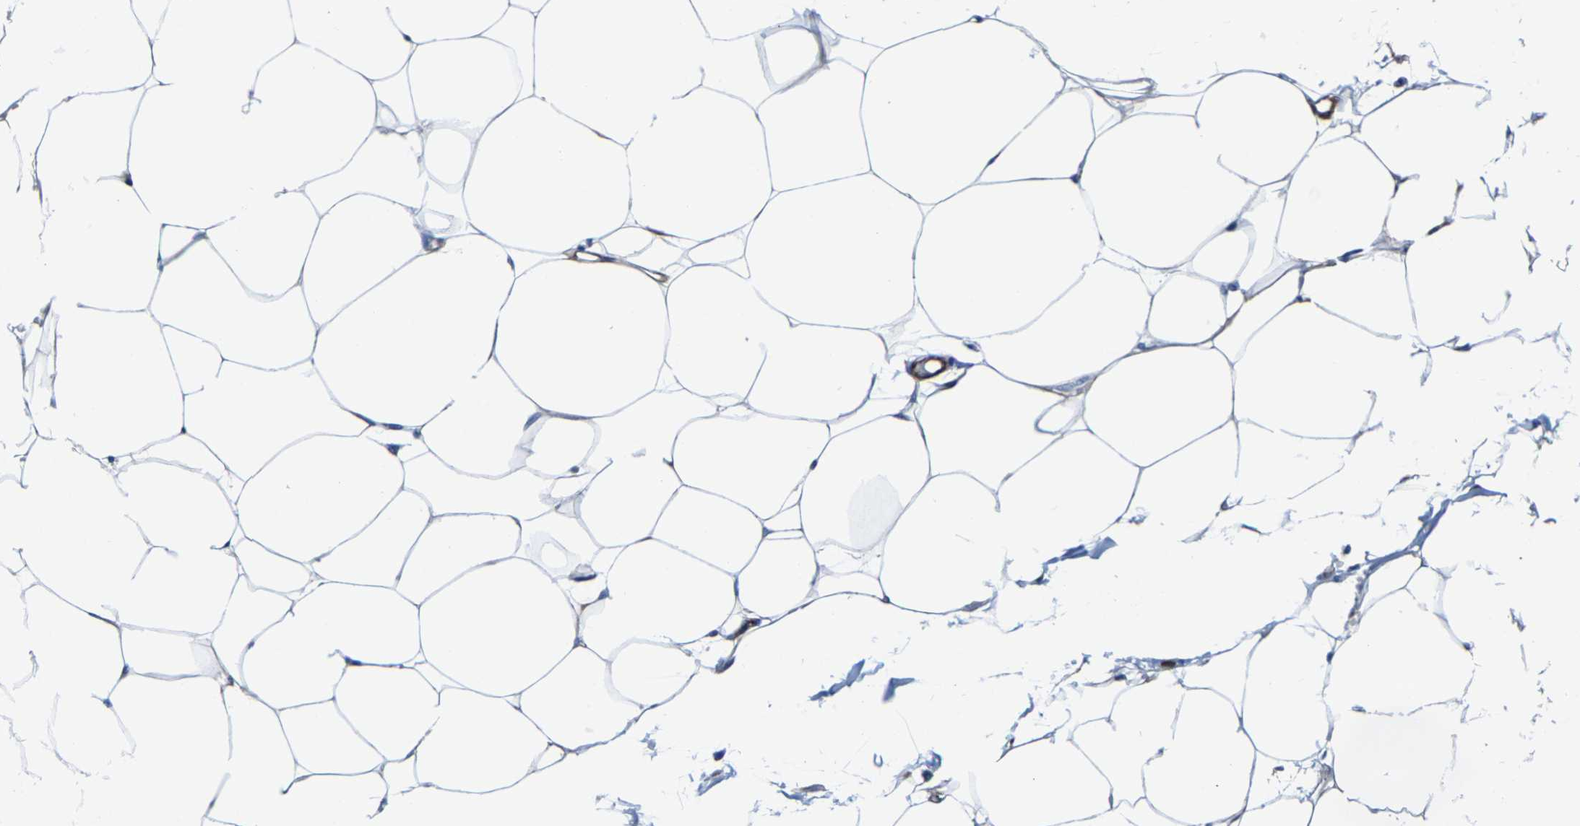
{"staining": {"intensity": "negative", "quantity": "none", "location": "none"}, "tissue": "adipose tissue", "cell_type": "Adipocytes", "image_type": "normal", "snomed": [{"axis": "morphology", "description": "Normal tissue, NOS"}, {"axis": "morphology", "description": "Adenocarcinoma, NOS"}, {"axis": "topography", "description": "Colon"}, {"axis": "topography", "description": "Peripheral nerve tissue"}], "caption": "Photomicrograph shows no protein expression in adipocytes of normal adipose tissue. (IHC, brightfield microscopy, high magnification).", "gene": "MMEL1", "patient": {"sex": "male", "age": 14}}